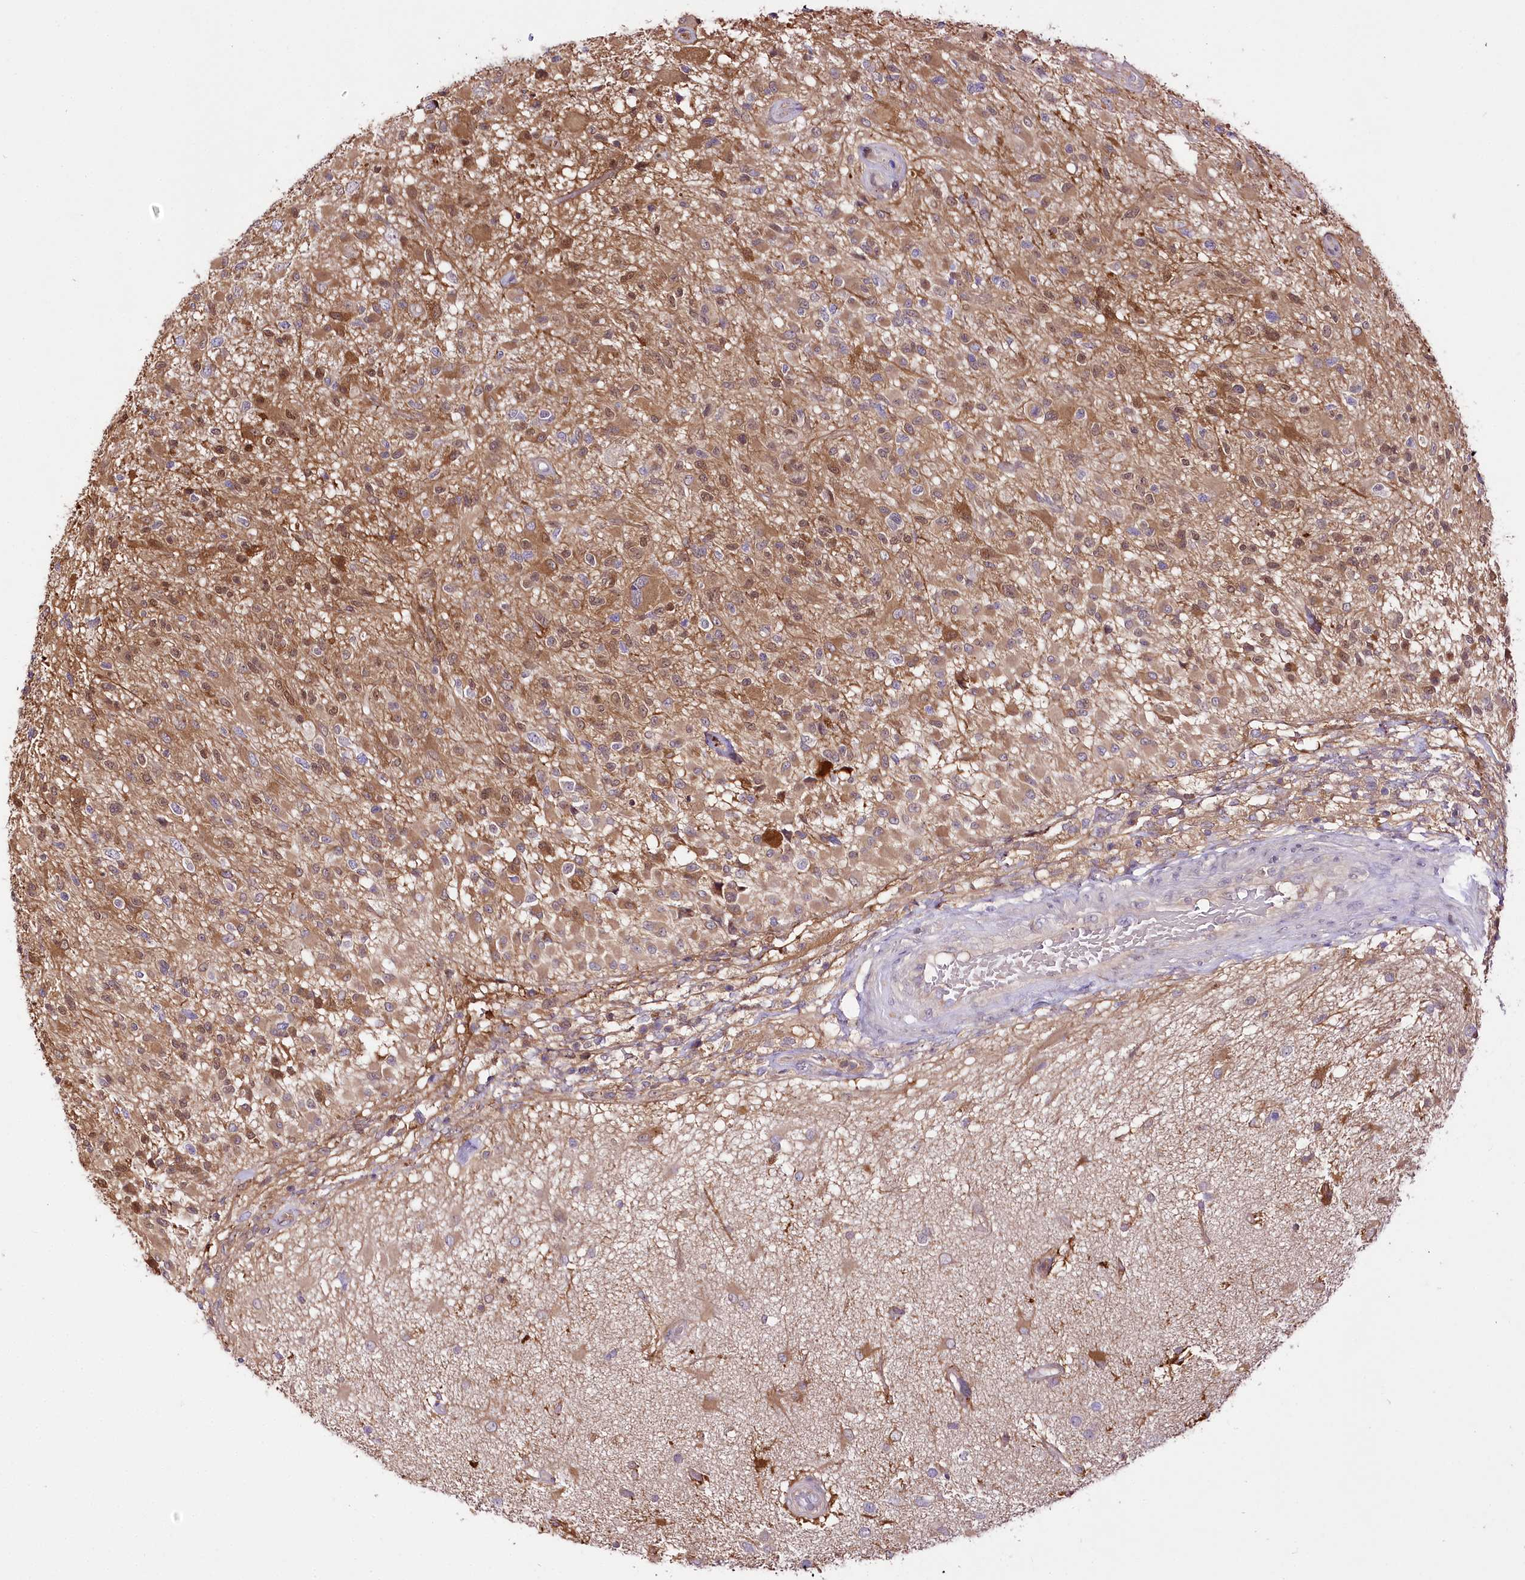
{"staining": {"intensity": "moderate", "quantity": ">75%", "location": "cytoplasmic/membranous"}, "tissue": "glioma", "cell_type": "Tumor cells", "image_type": "cancer", "snomed": [{"axis": "morphology", "description": "Glioma, malignant, High grade"}, {"axis": "morphology", "description": "Glioblastoma, NOS"}, {"axis": "topography", "description": "Brain"}], "caption": "High-magnification brightfield microscopy of glioma stained with DAB (3,3'-diaminobenzidine) (brown) and counterstained with hematoxylin (blue). tumor cells exhibit moderate cytoplasmic/membranous staining is seen in about>75% of cells.", "gene": "UGP2", "patient": {"sex": "male", "age": 60}}